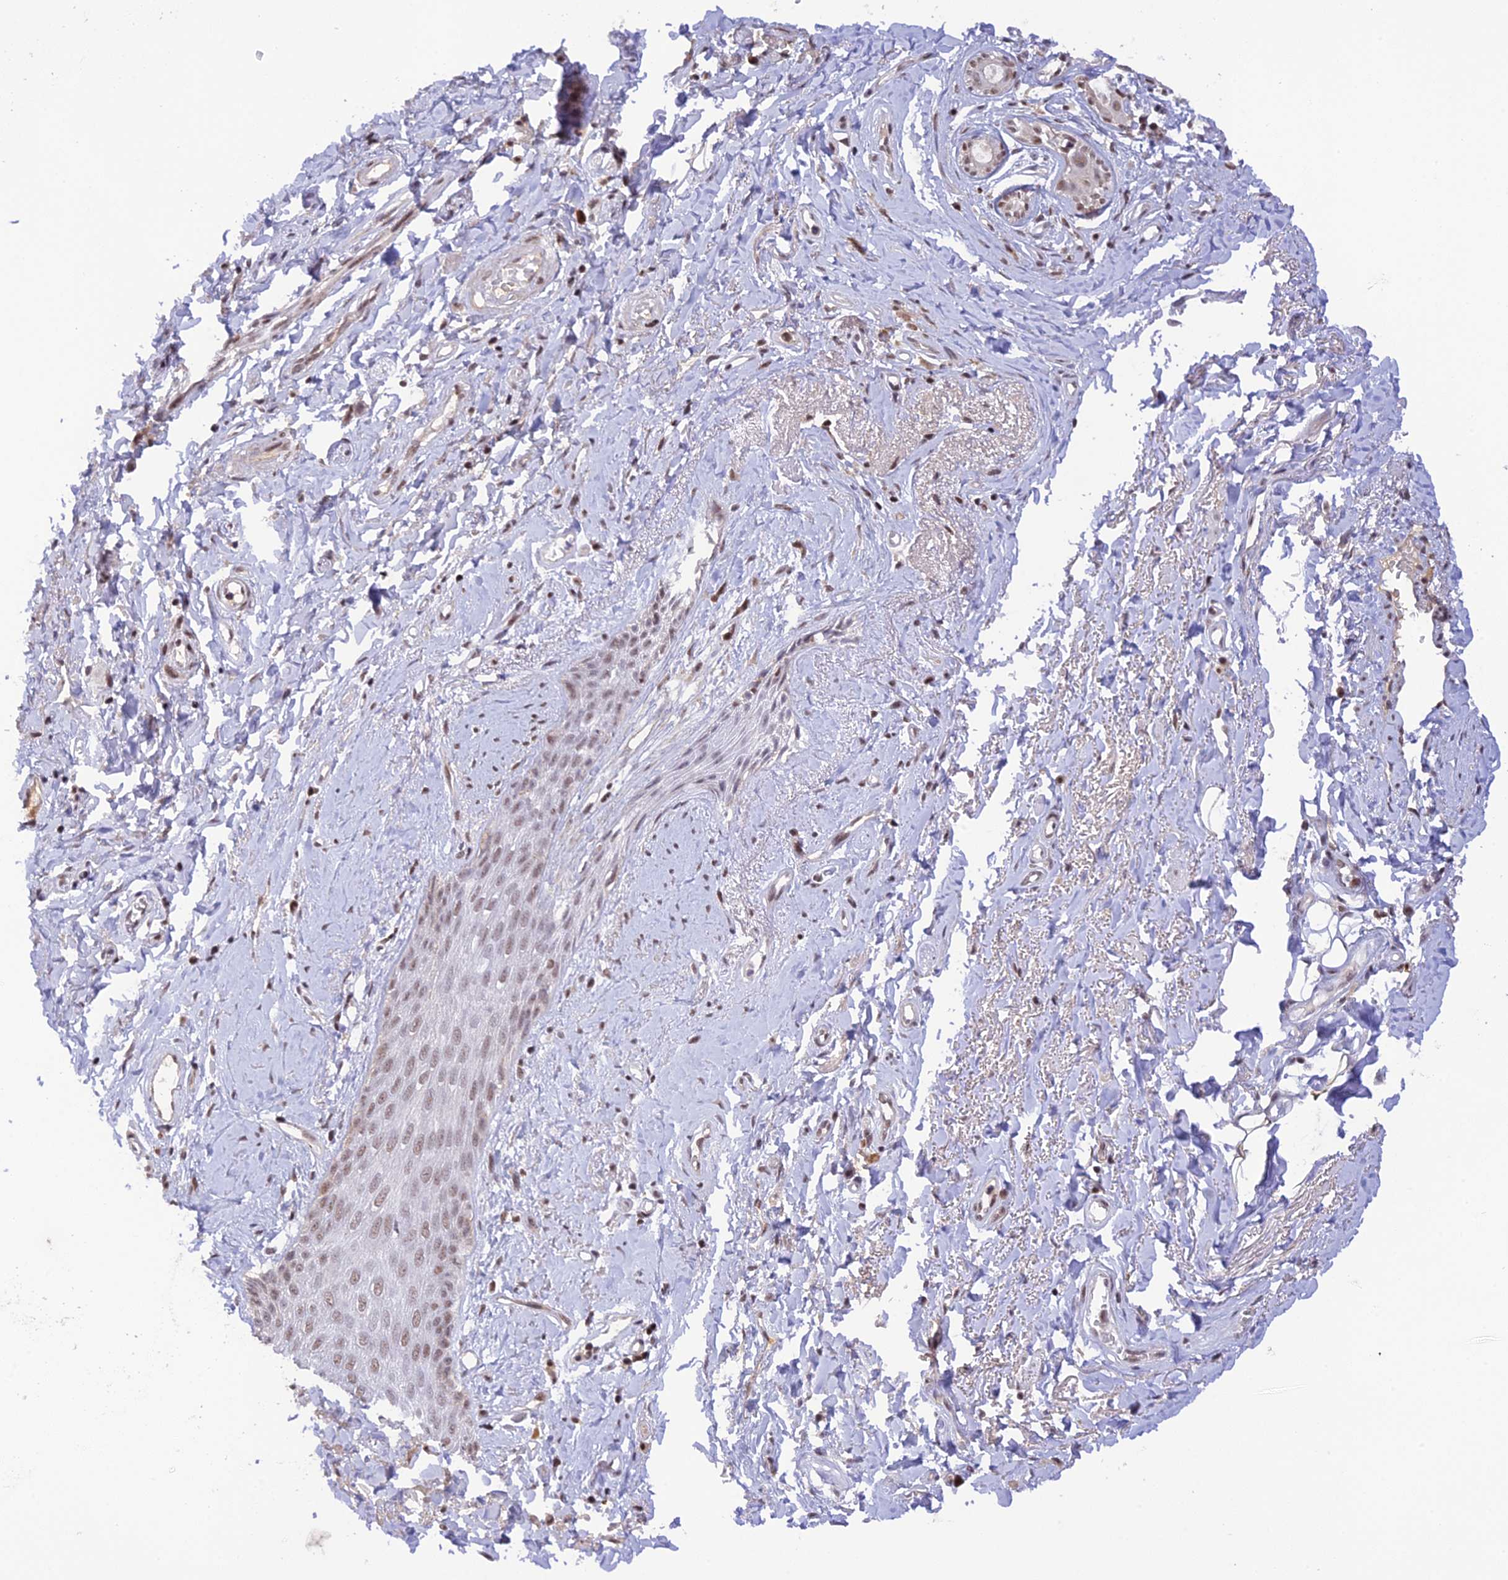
{"staining": {"intensity": "weak", "quantity": "25%-75%", "location": "nuclear"}, "tissue": "skin", "cell_type": "Epidermal cells", "image_type": "normal", "snomed": [{"axis": "morphology", "description": "Normal tissue, NOS"}, {"axis": "topography", "description": "Anal"}], "caption": "Protein expression by immunohistochemistry (IHC) exhibits weak nuclear staining in about 25%-75% of epidermal cells in benign skin. (brown staining indicates protein expression, while blue staining denotes nuclei).", "gene": "THAP11", "patient": {"sex": "male", "age": 78}}